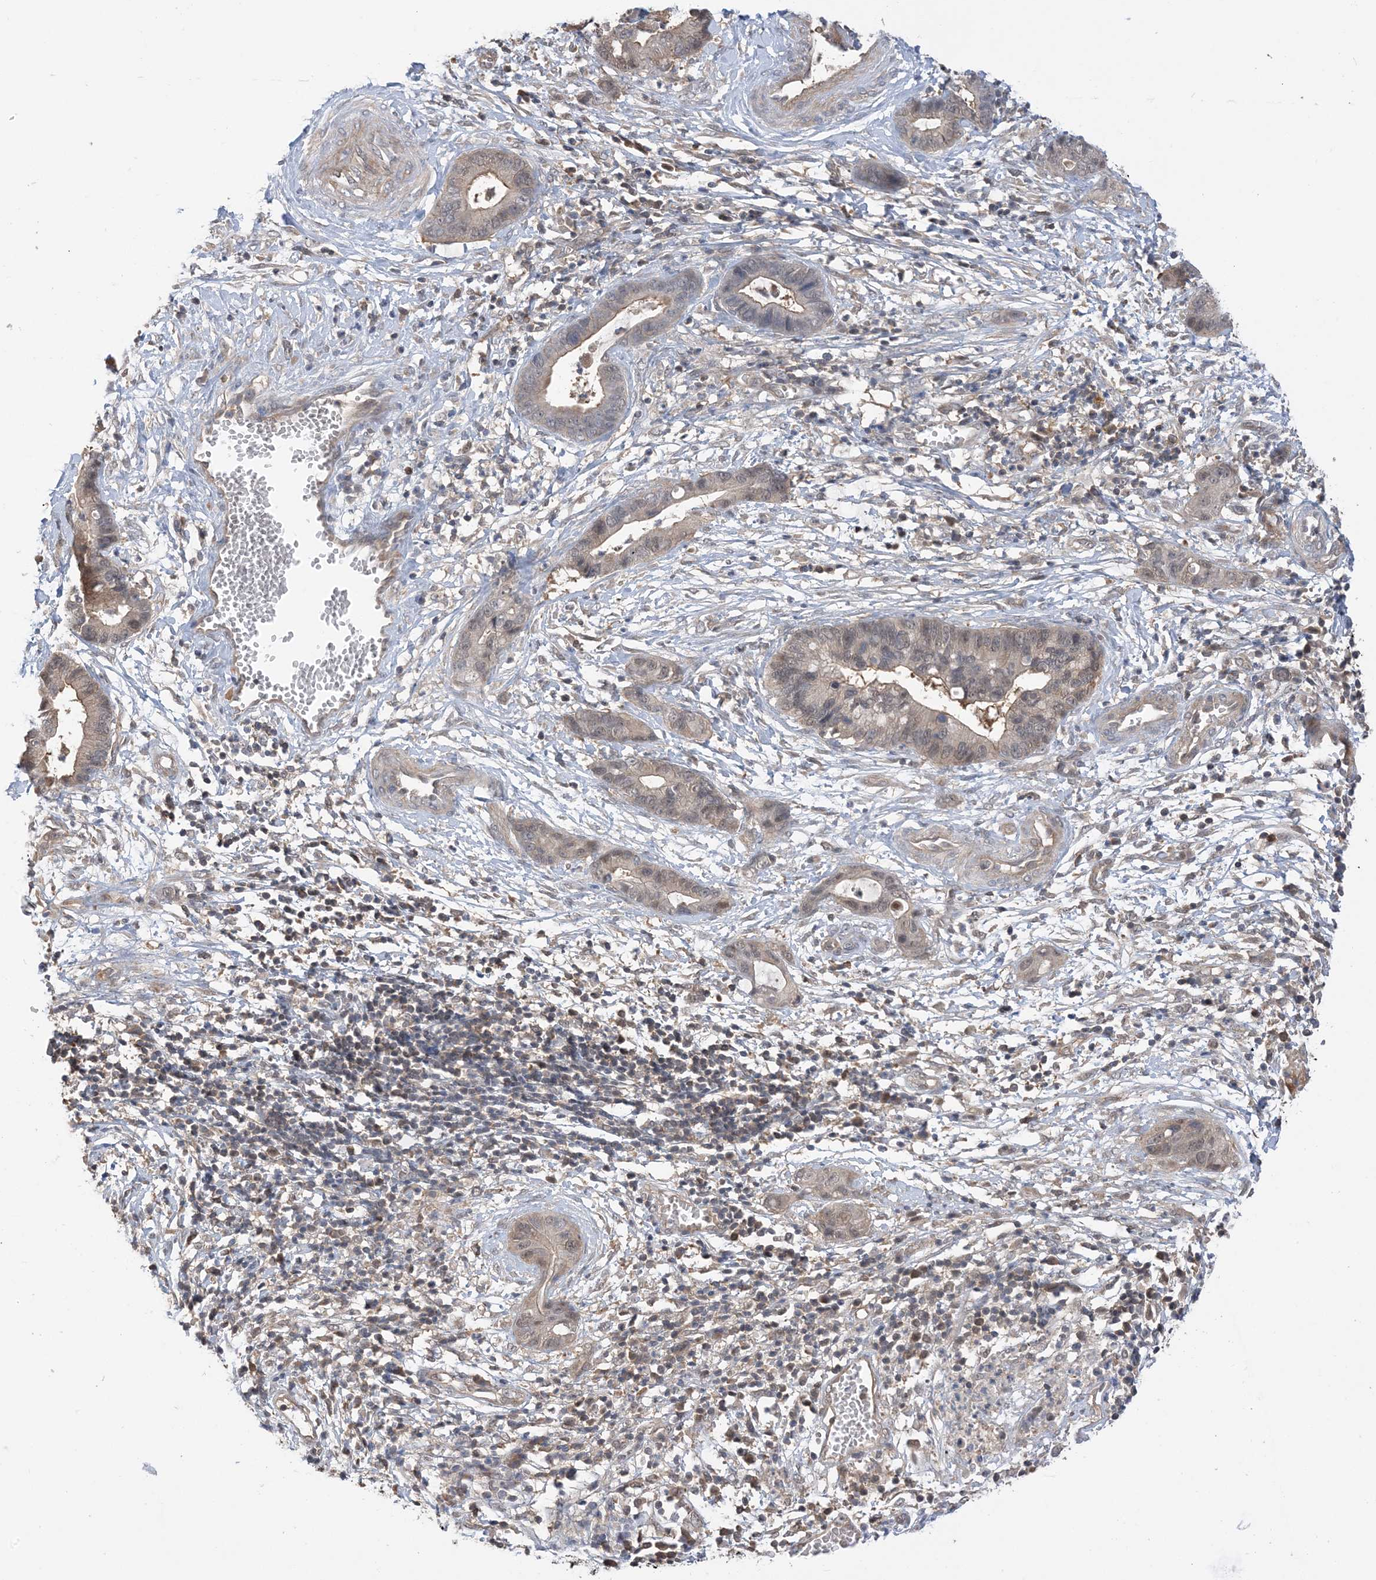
{"staining": {"intensity": "weak", "quantity": ">75%", "location": "cytoplasmic/membranous"}, "tissue": "cervical cancer", "cell_type": "Tumor cells", "image_type": "cancer", "snomed": [{"axis": "morphology", "description": "Adenocarcinoma, NOS"}, {"axis": "topography", "description": "Cervix"}], "caption": "Cervical cancer (adenocarcinoma) was stained to show a protein in brown. There is low levels of weak cytoplasmic/membranous expression in approximately >75% of tumor cells. The staining was performed using DAB to visualize the protein expression in brown, while the nuclei were stained in blue with hematoxylin (Magnification: 20x).", "gene": "WDR26", "patient": {"sex": "female", "age": 44}}